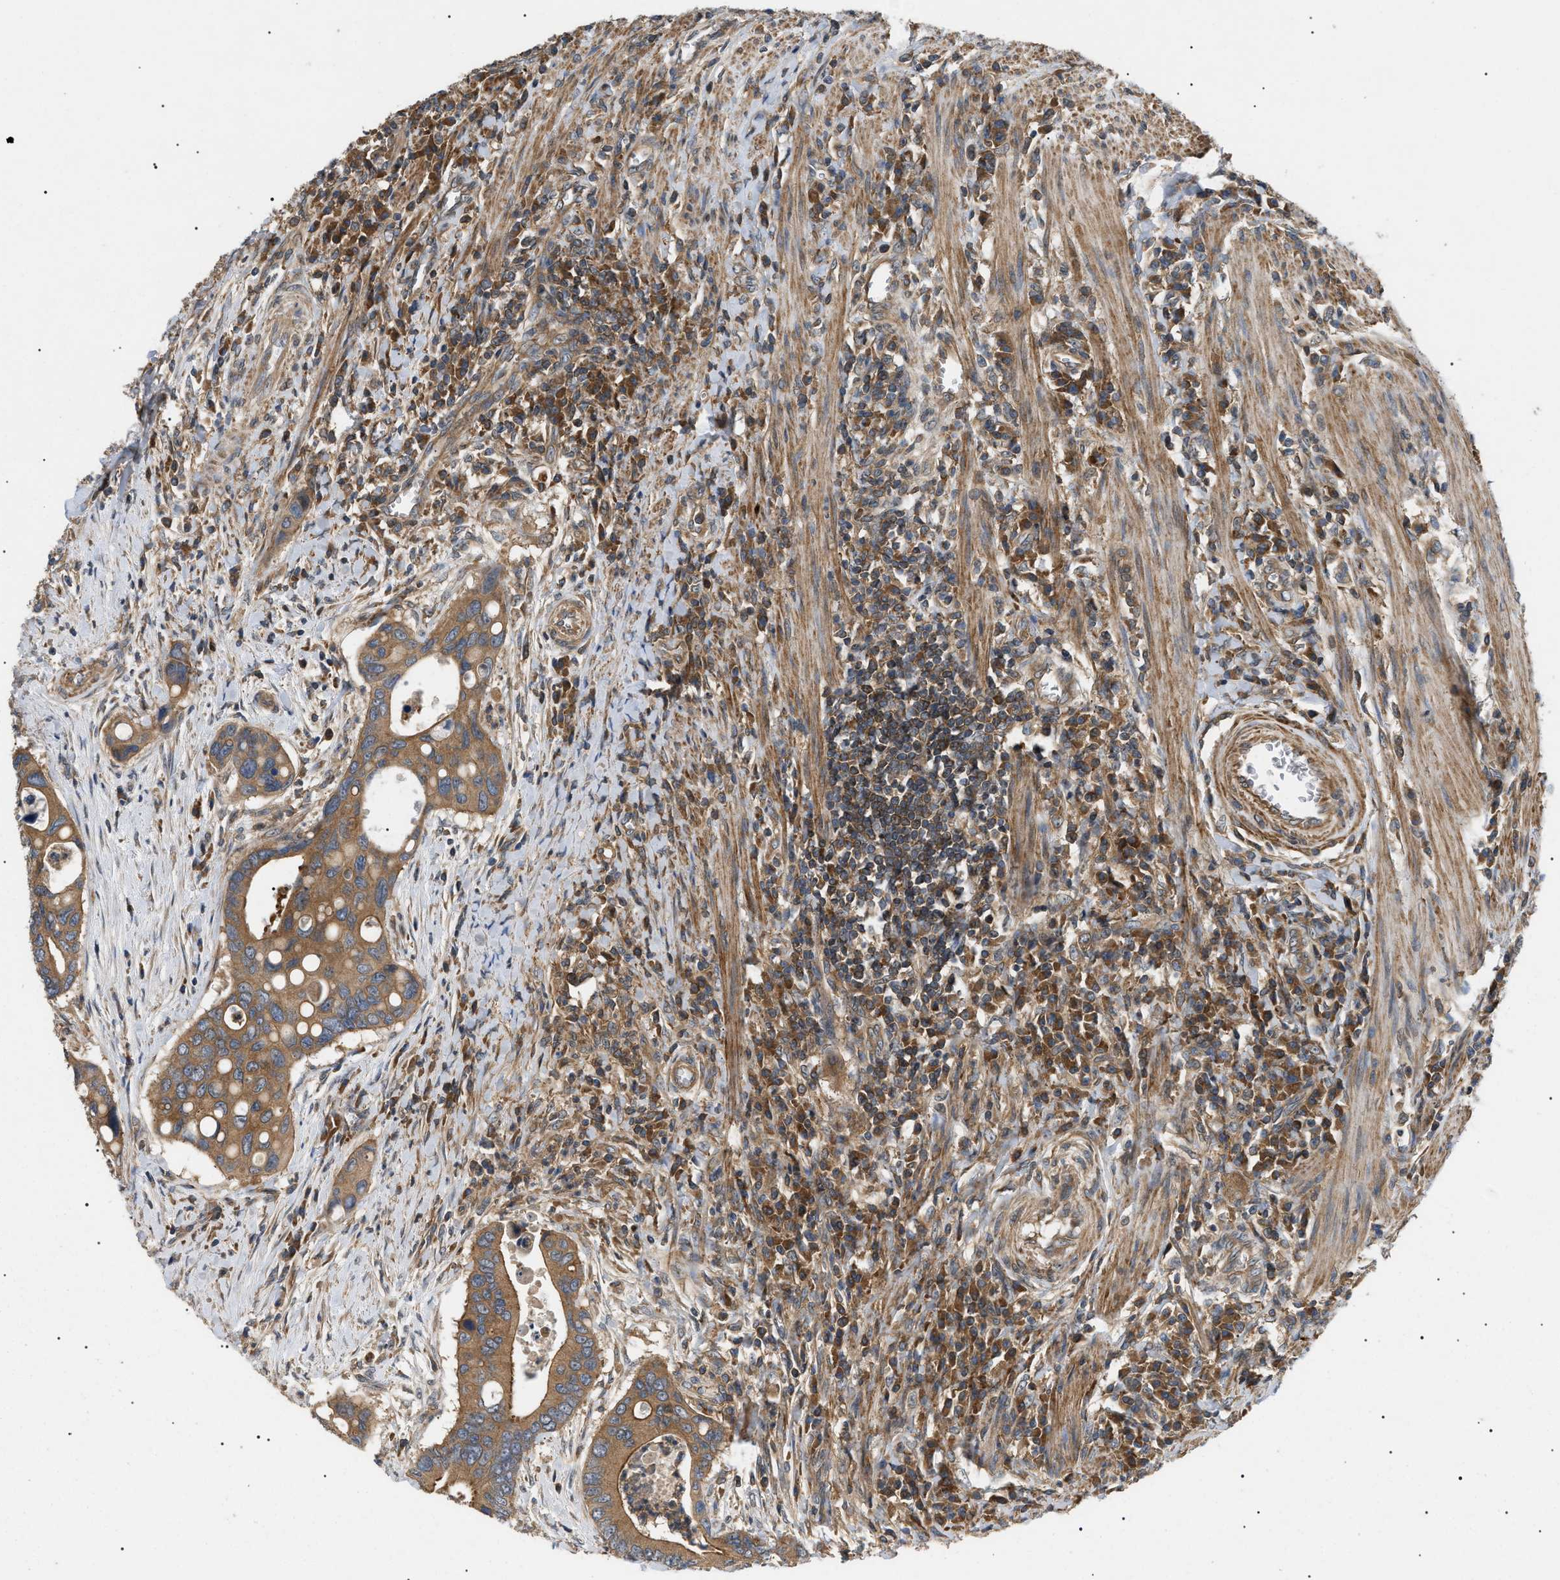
{"staining": {"intensity": "moderate", "quantity": ">75%", "location": "cytoplasmic/membranous"}, "tissue": "colorectal cancer", "cell_type": "Tumor cells", "image_type": "cancer", "snomed": [{"axis": "morphology", "description": "Inflammation, NOS"}, {"axis": "morphology", "description": "Adenocarcinoma, NOS"}, {"axis": "topography", "description": "Colon"}], "caption": "IHC (DAB (3,3'-diaminobenzidine)) staining of colorectal cancer displays moderate cytoplasmic/membranous protein staining in approximately >75% of tumor cells.", "gene": "PPM1B", "patient": {"sex": "male", "age": 72}}